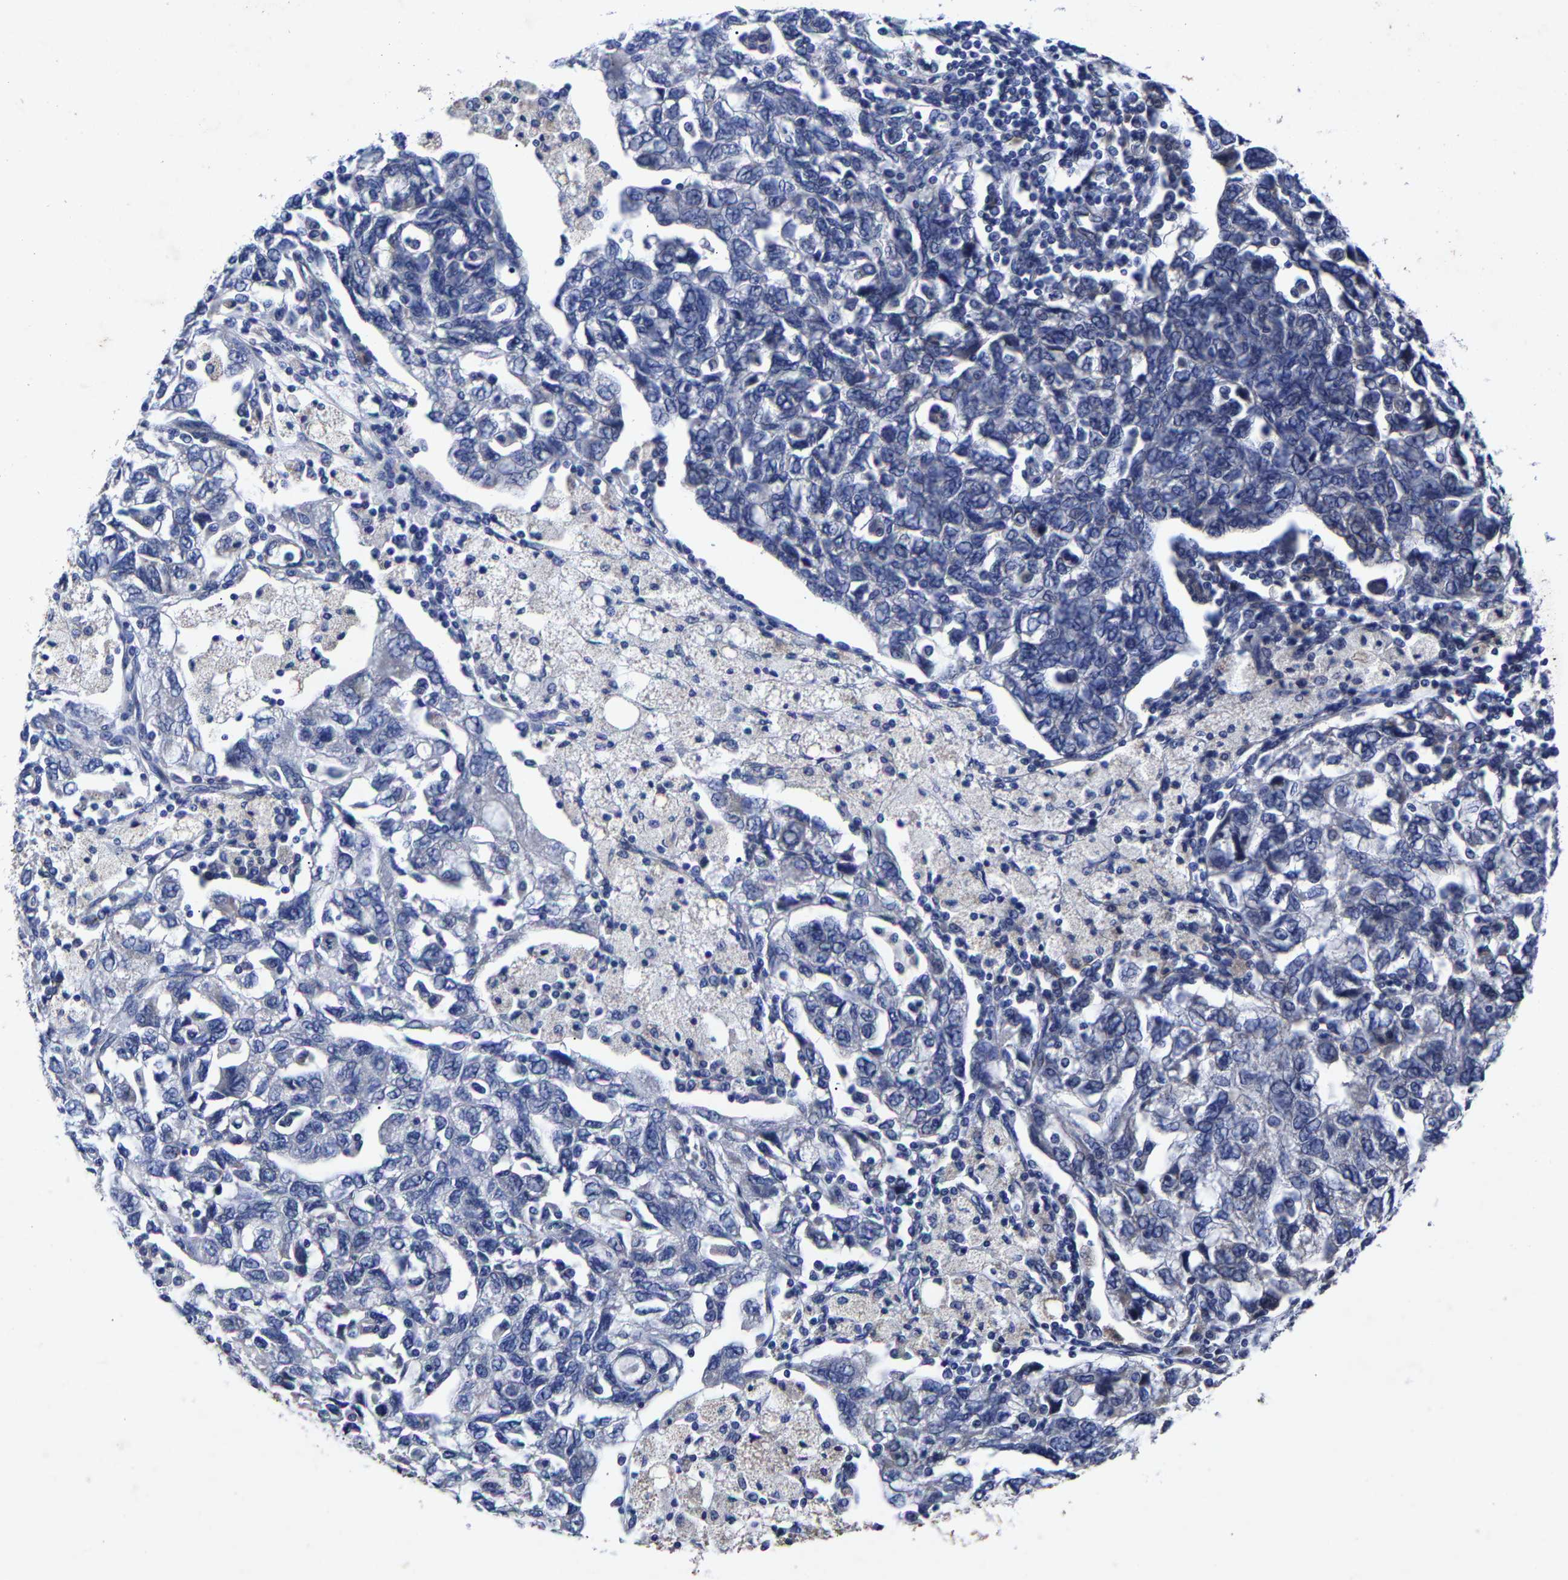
{"staining": {"intensity": "negative", "quantity": "none", "location": "none"}, "tissue": "ovarian cancer", "cell_type": "Tumor cells", "image_type": "cancer", "snomed": [{"axis": "morphology", "description": "Carcinoma, NOS"}, {"axis": "morphology", "description": "Cystadenocarcinoma, serous, NOS"}, {"axis": "topography", "description": "Ovary"}], "caption": "Immunohistochemistry (IHC) of human serous cystadenocarcinoma (ovarian) reveals no expression in tumor cells. Nuclei are stained in blue.", "gene": "AASS", "patient": {"sex": "female", "age": 69}}